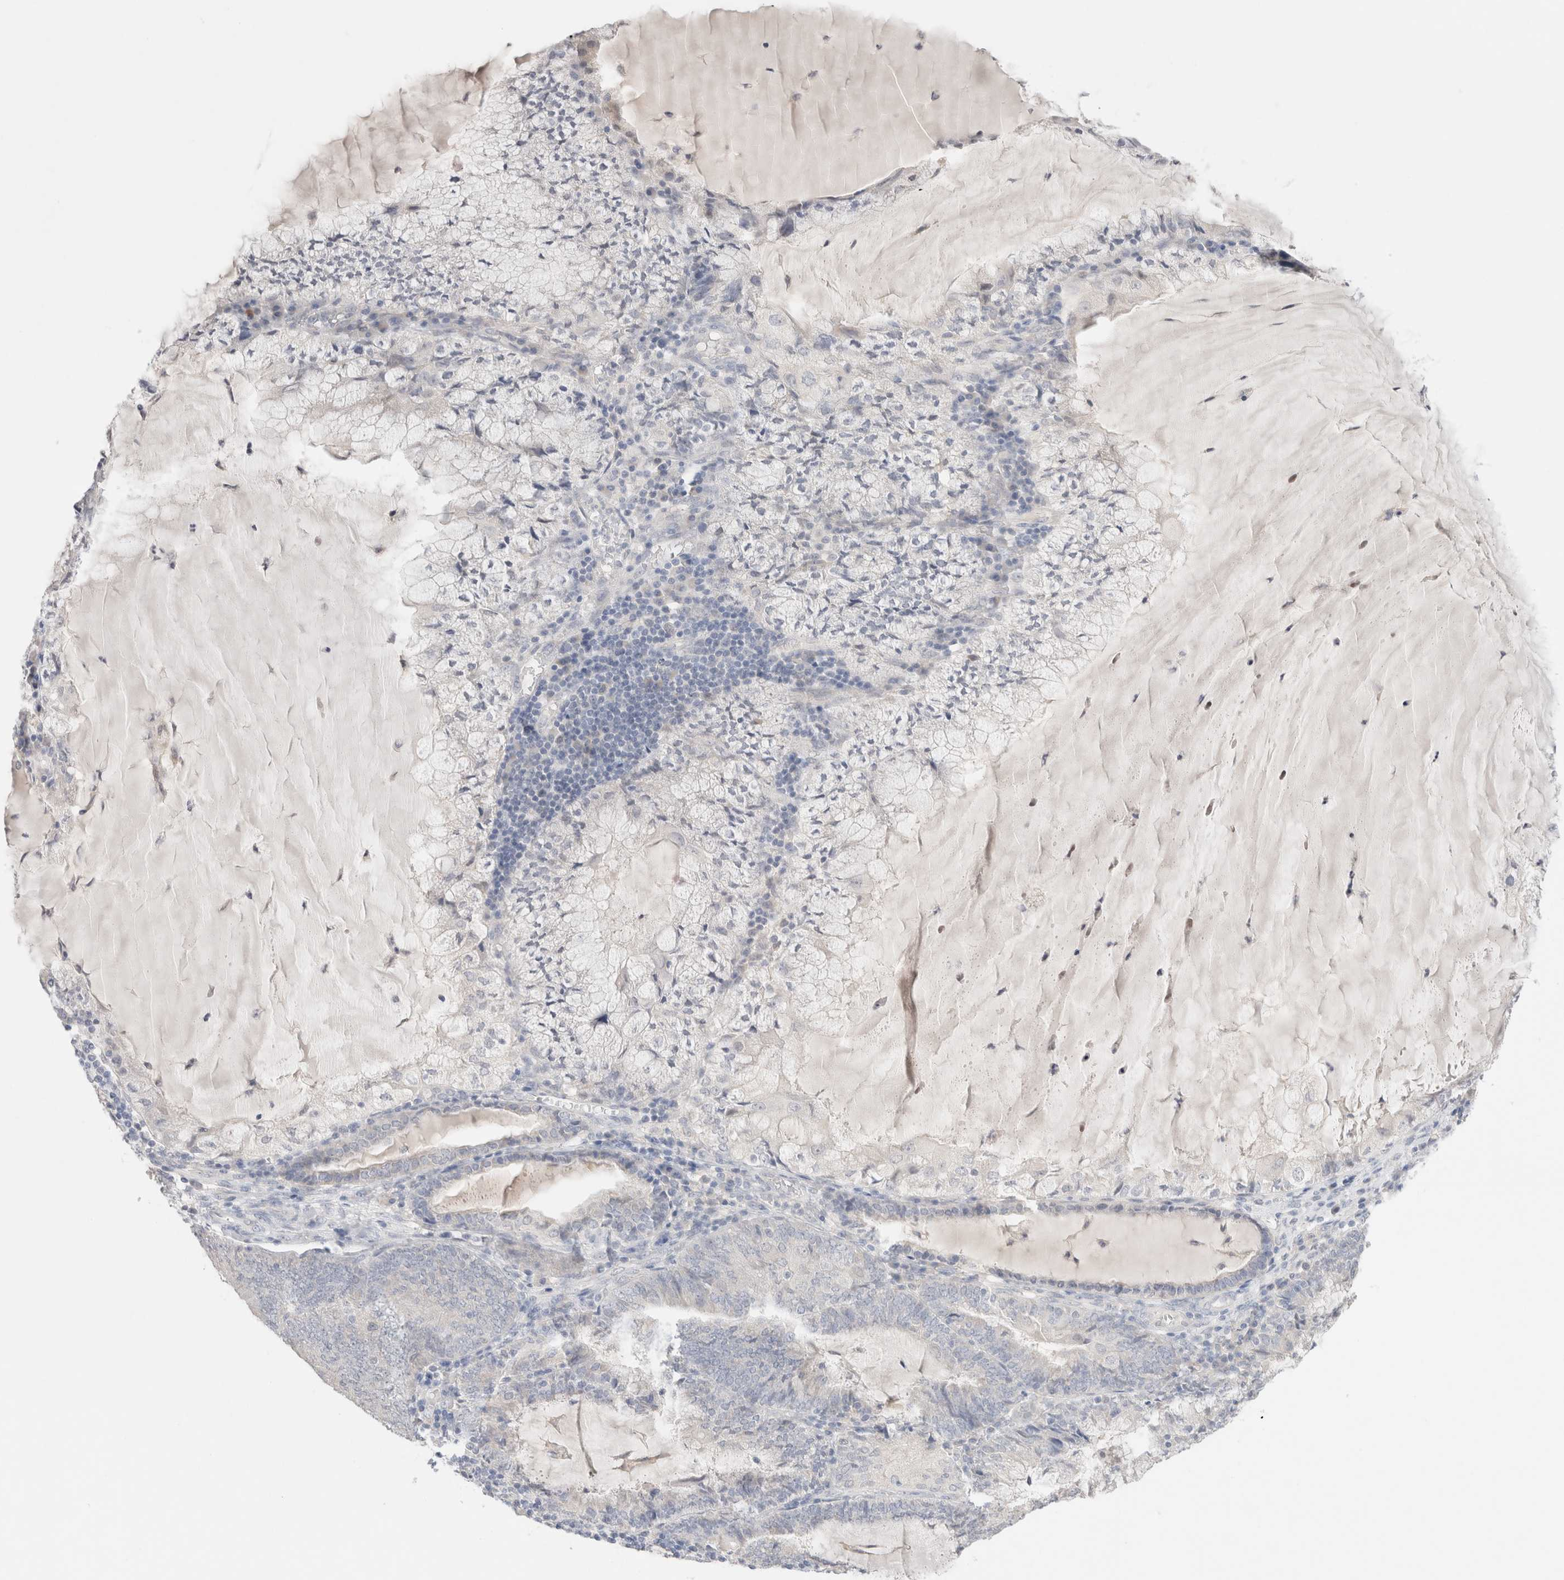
{"staining": {"intensity": "negative", "quantity": "none", "location": "none"}, "tissue": "endometrial cancer", "cell_type": "Tumor cells", "image_type": "cancer", "snomed": [{"axis": "morphology", "description": "Adenocarcinoma, NOS"}, {"axis": "topography", "description": "Endometrium"}], "caption": "DAB (3,3'-diaminobenzidine) immunohistochemical staining of endometrial cancer shows no significant expression in tumor cells.", "gene": "SPATA20", "patient": {"sex": "female", "age": 81}}